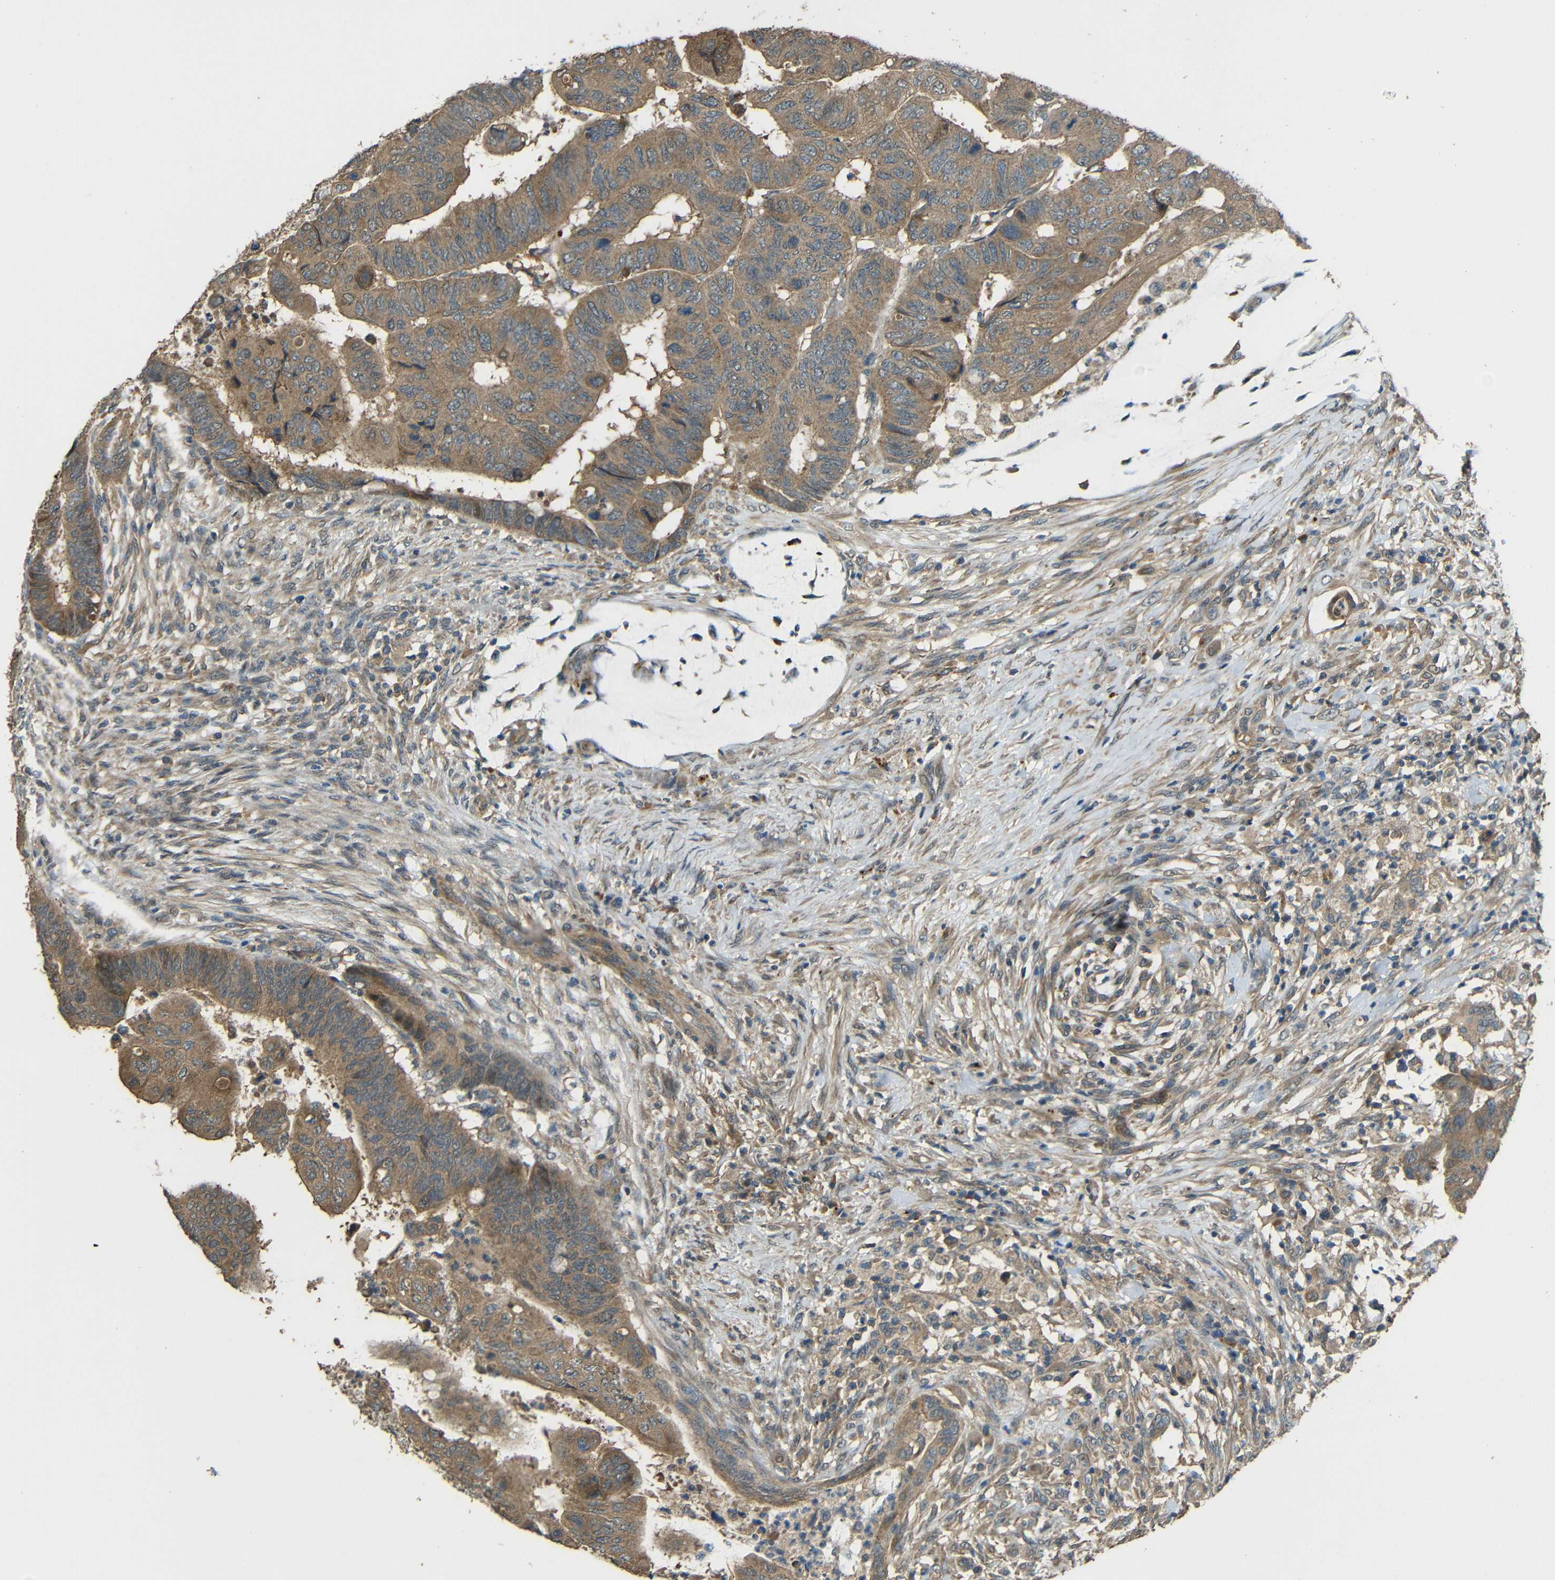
{"staining": {"intensity": "moderate", "quantity": ">75%", "location": "cytoplasmic/membranous"}, "tissue": "colorectal cancer", "cell_type": "Tumor cells", "image_type": "cancer", "snomed": [{"axis": "morphology", "description": "Normal tissue, NOS"}, {"axis": "morphology", "description": "Adenocarcinoma, NOS"}, {"axis": "topography", "description": "Rectum"}, {"axis": "topography", "description": "Peripheral nerve tissue"}], "caption": "Protein staining by IHC shows moderate cytoplasmic/membranous staining in about >75% of tumor cells in colorectal cancer. Nuclei are stained in blue.", "gene": "ACACA", "patient": {"sex": "male", "age": 92}}